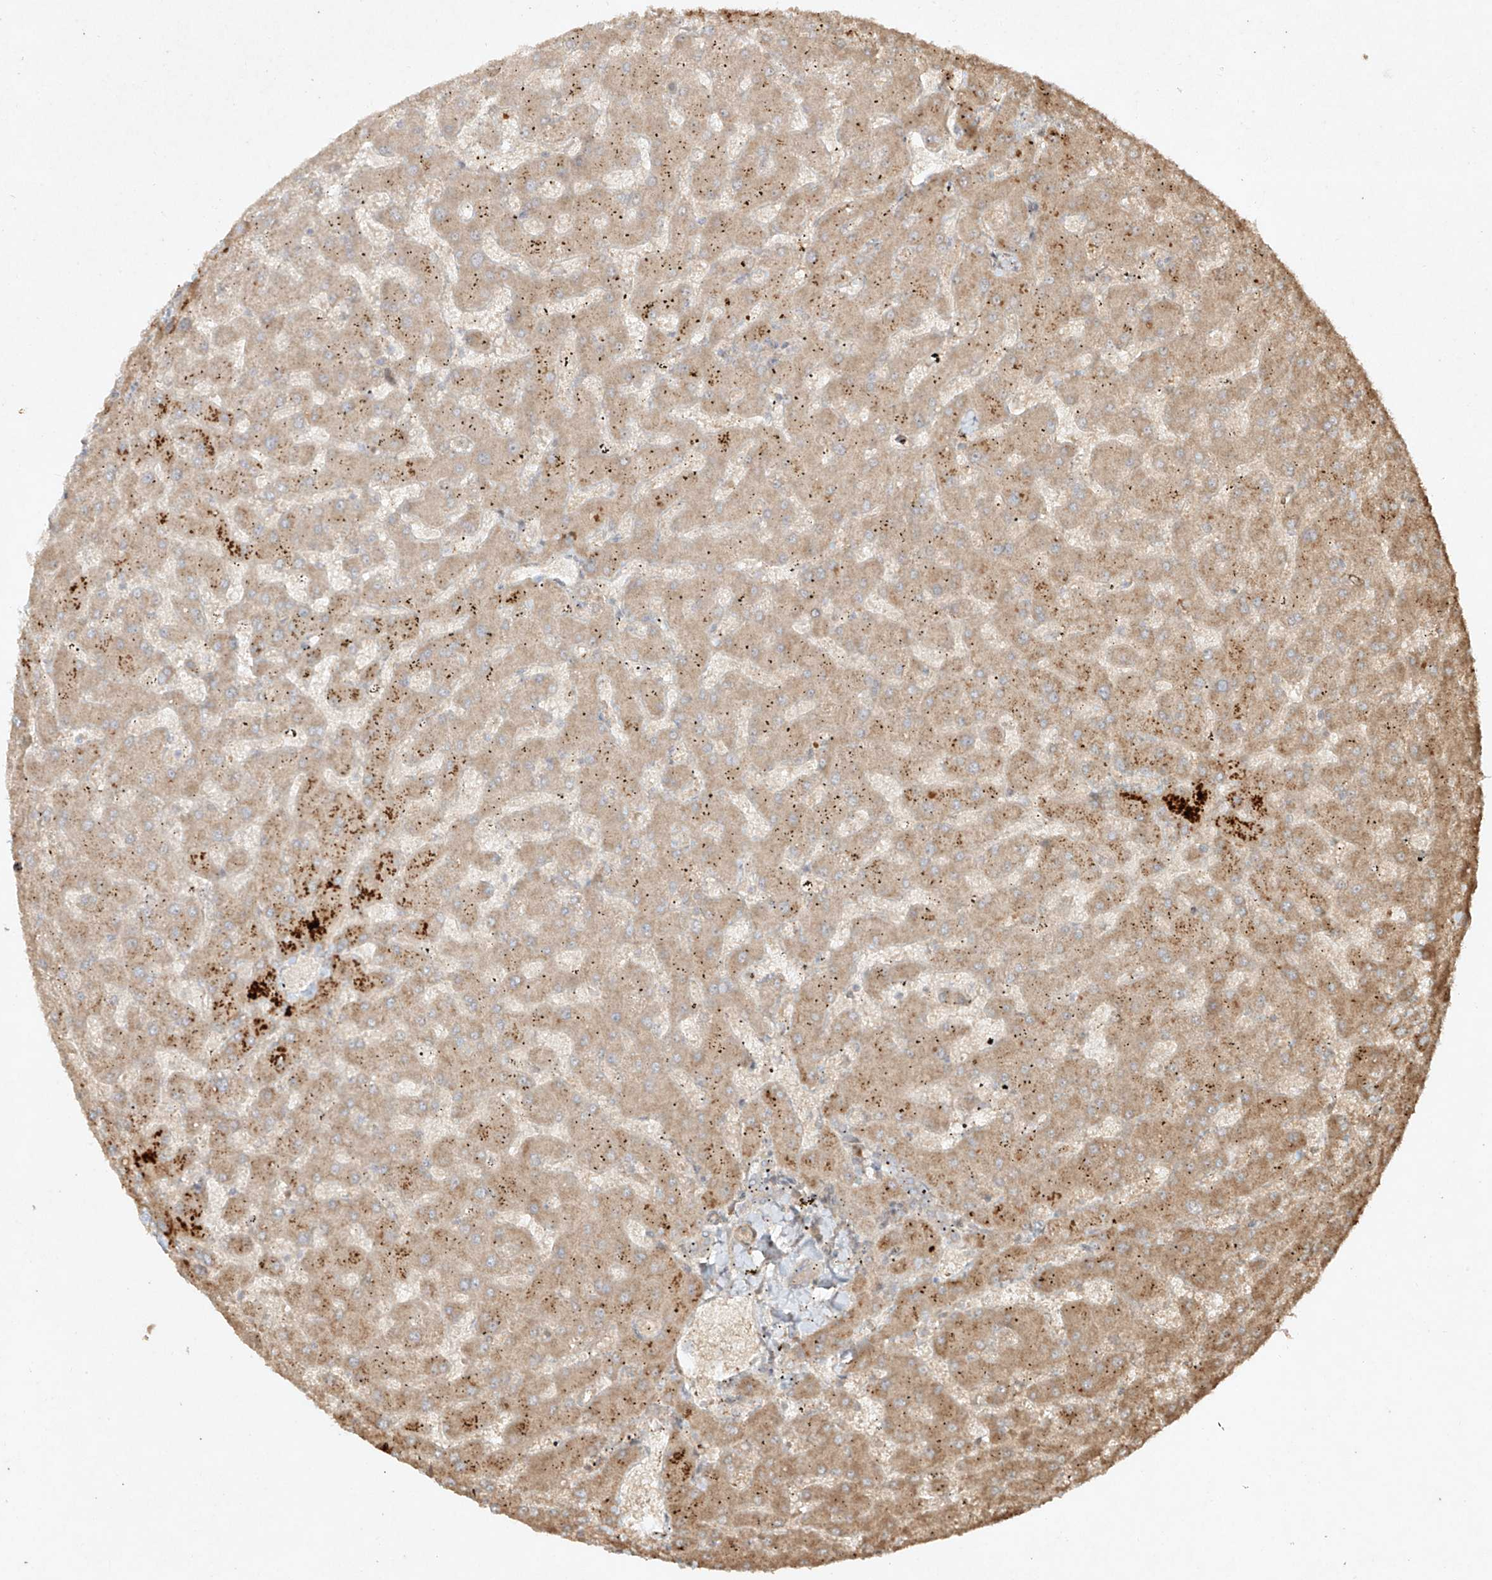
{"staining": {"intensity": "negative", "quantity": "none", "location": "none"}, "tissue": "liver", "cell_type": "Cholangiocytes", "image_type": "normal", "snomed": [{"axis": "morphology", "description": "Normal tissue, NOS"}, {"axis": "topography", "description": "Liver"}], "caption": "An IHC histopathology image of benign liver is shown. There is no staining in cholangiocytes of liver. (Stains: DAB (3,3'-diaminobenzidine) immunohistochemistry with hematoxylin counter stain, Microscopy: brightfield microscopy at high magnification).", "gene": "CYYR1", "patient": {"sex": "female", "age": 63}}